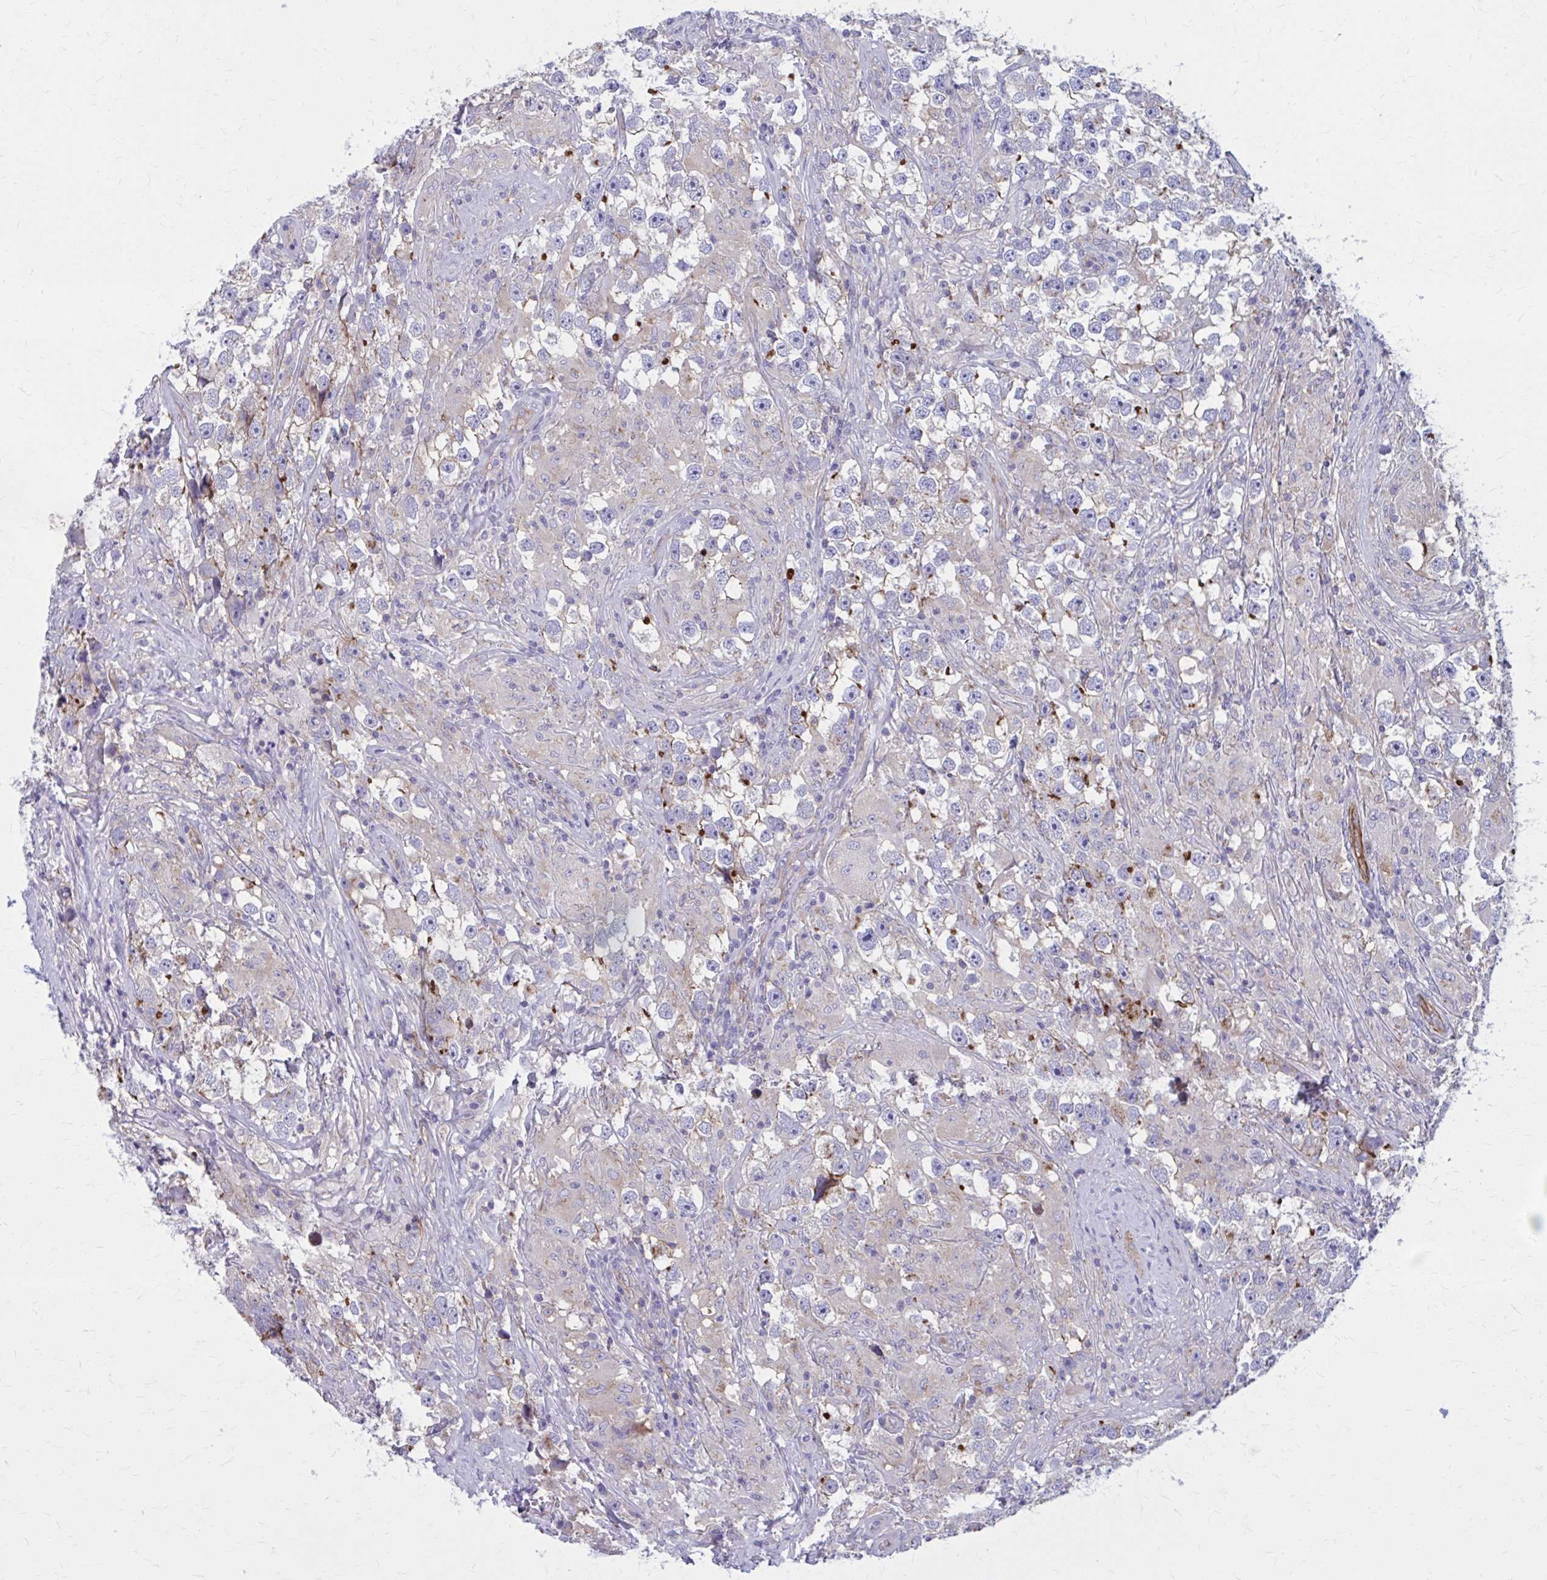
{"staining": {"intensity": "strong", "quantity": "<25%", "location": "cytoplasmic/membranous"}, "tissue": "testis cancer", "cell_type": "Tumor cells", "image_type": "cancer", "snomed": [{"axis": "morphology", "description": "Seminoma, NOS"}, {"axis": "topography", "description": "Testis"}], "caption": "Brown immunohistochemical staining in testis cancer demonstrates strong cytoplasmic/membranous positivity in approximately <25% of tumor cells.", "gene": "ZDHHC7", "patient": {"sex": "male", "age": 46}}